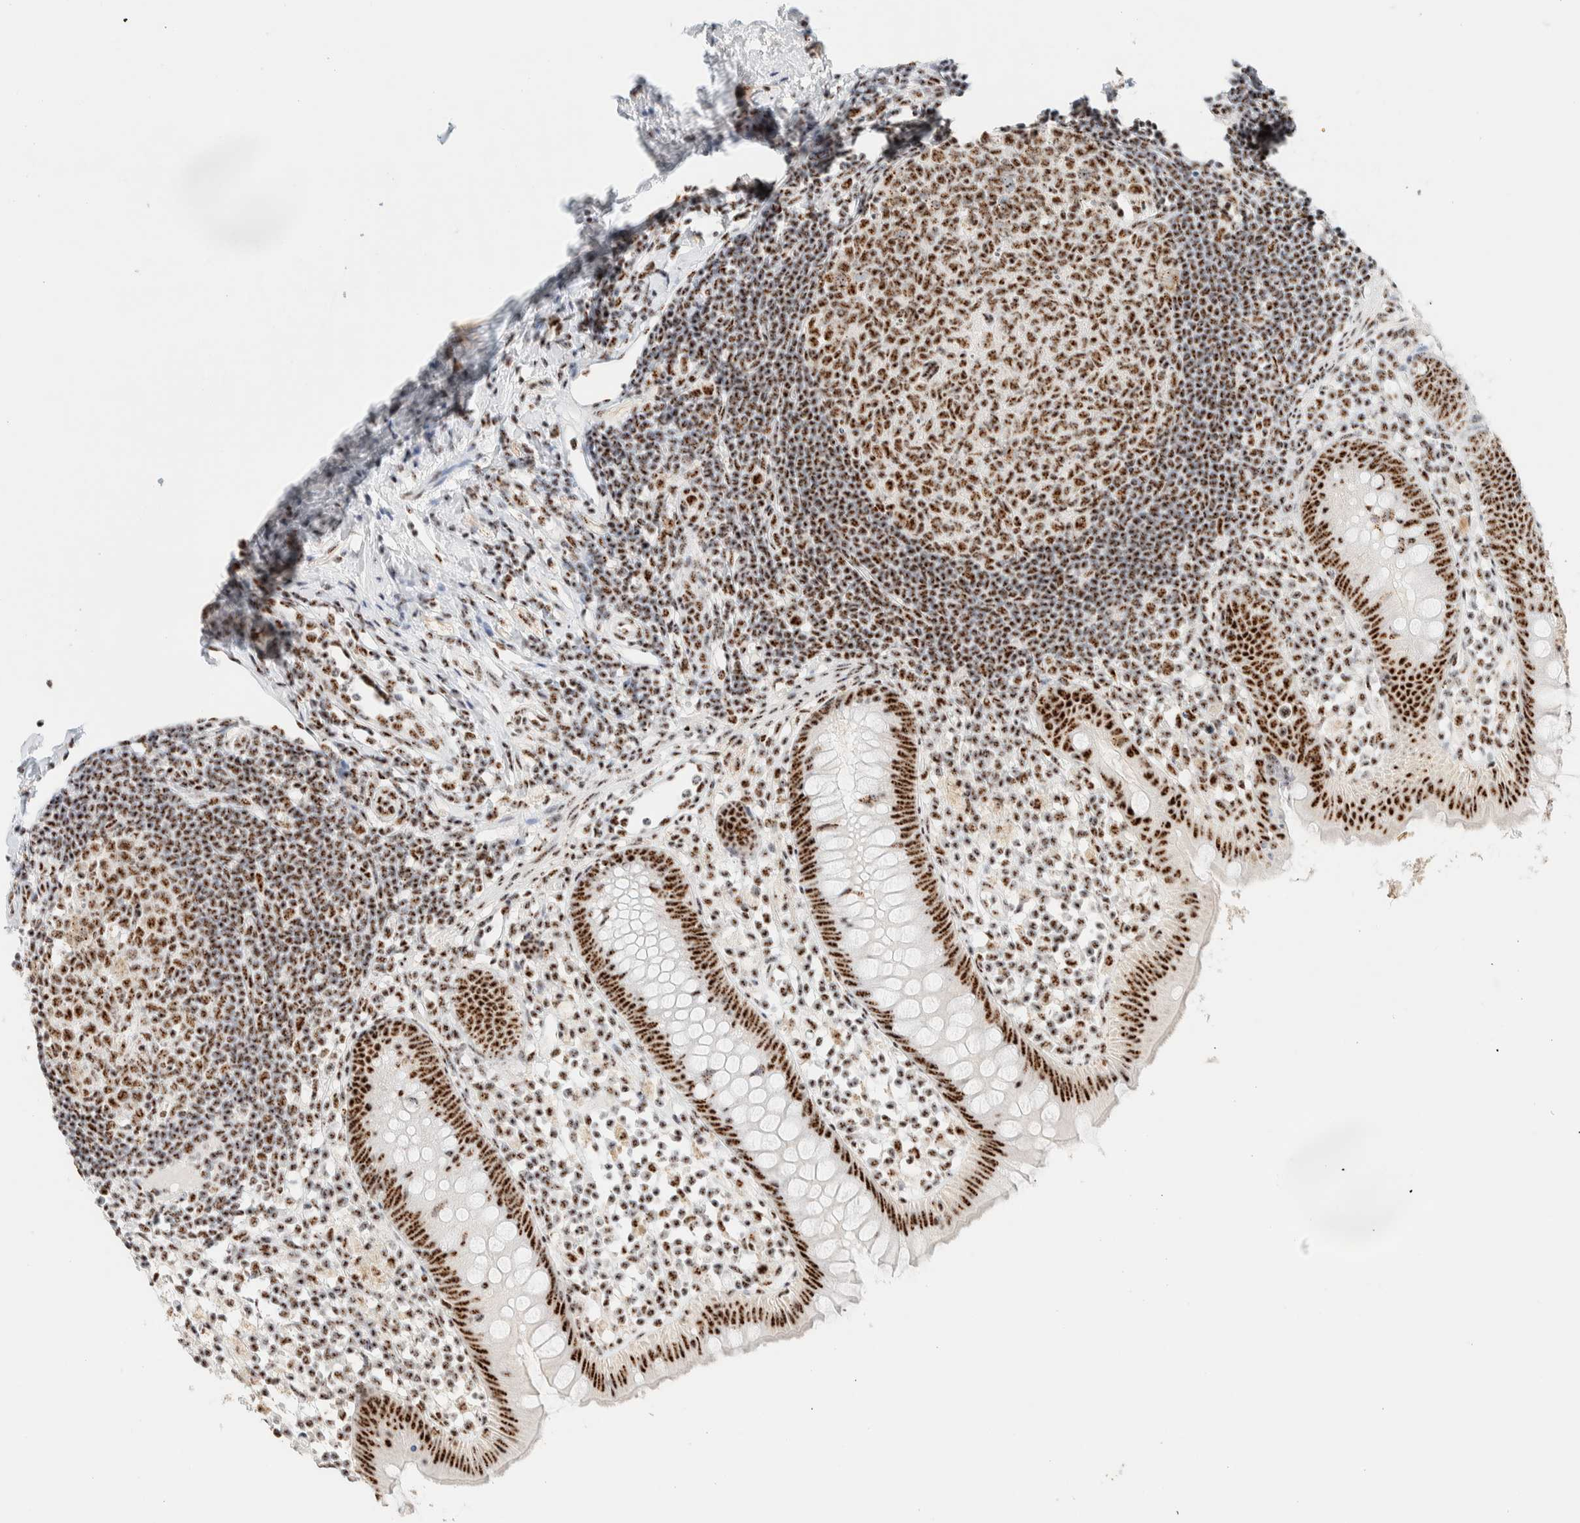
{"staining": {"intensity": "strong", "quantity": ">75%", "location": "nuclear"}, "tissue": "appendix", "cell_type": "Glandular cells", "image_type": "normal", "snomed": [{"axis": "morphology", "description": "Normal tissue, NOS"}, {"axis": "topography", "description": "Appendix"}], "caption": "Immunohistochemistry histopathology image of benign appendix: appendix stained using immunohistochemistry demonstrates high levels of strong protein expression localized specifically in the nuclear of glandular cells, appearing as a nuclear brown color.", "gene": "SON", "patient": {"sex": "female", "age": 20}}